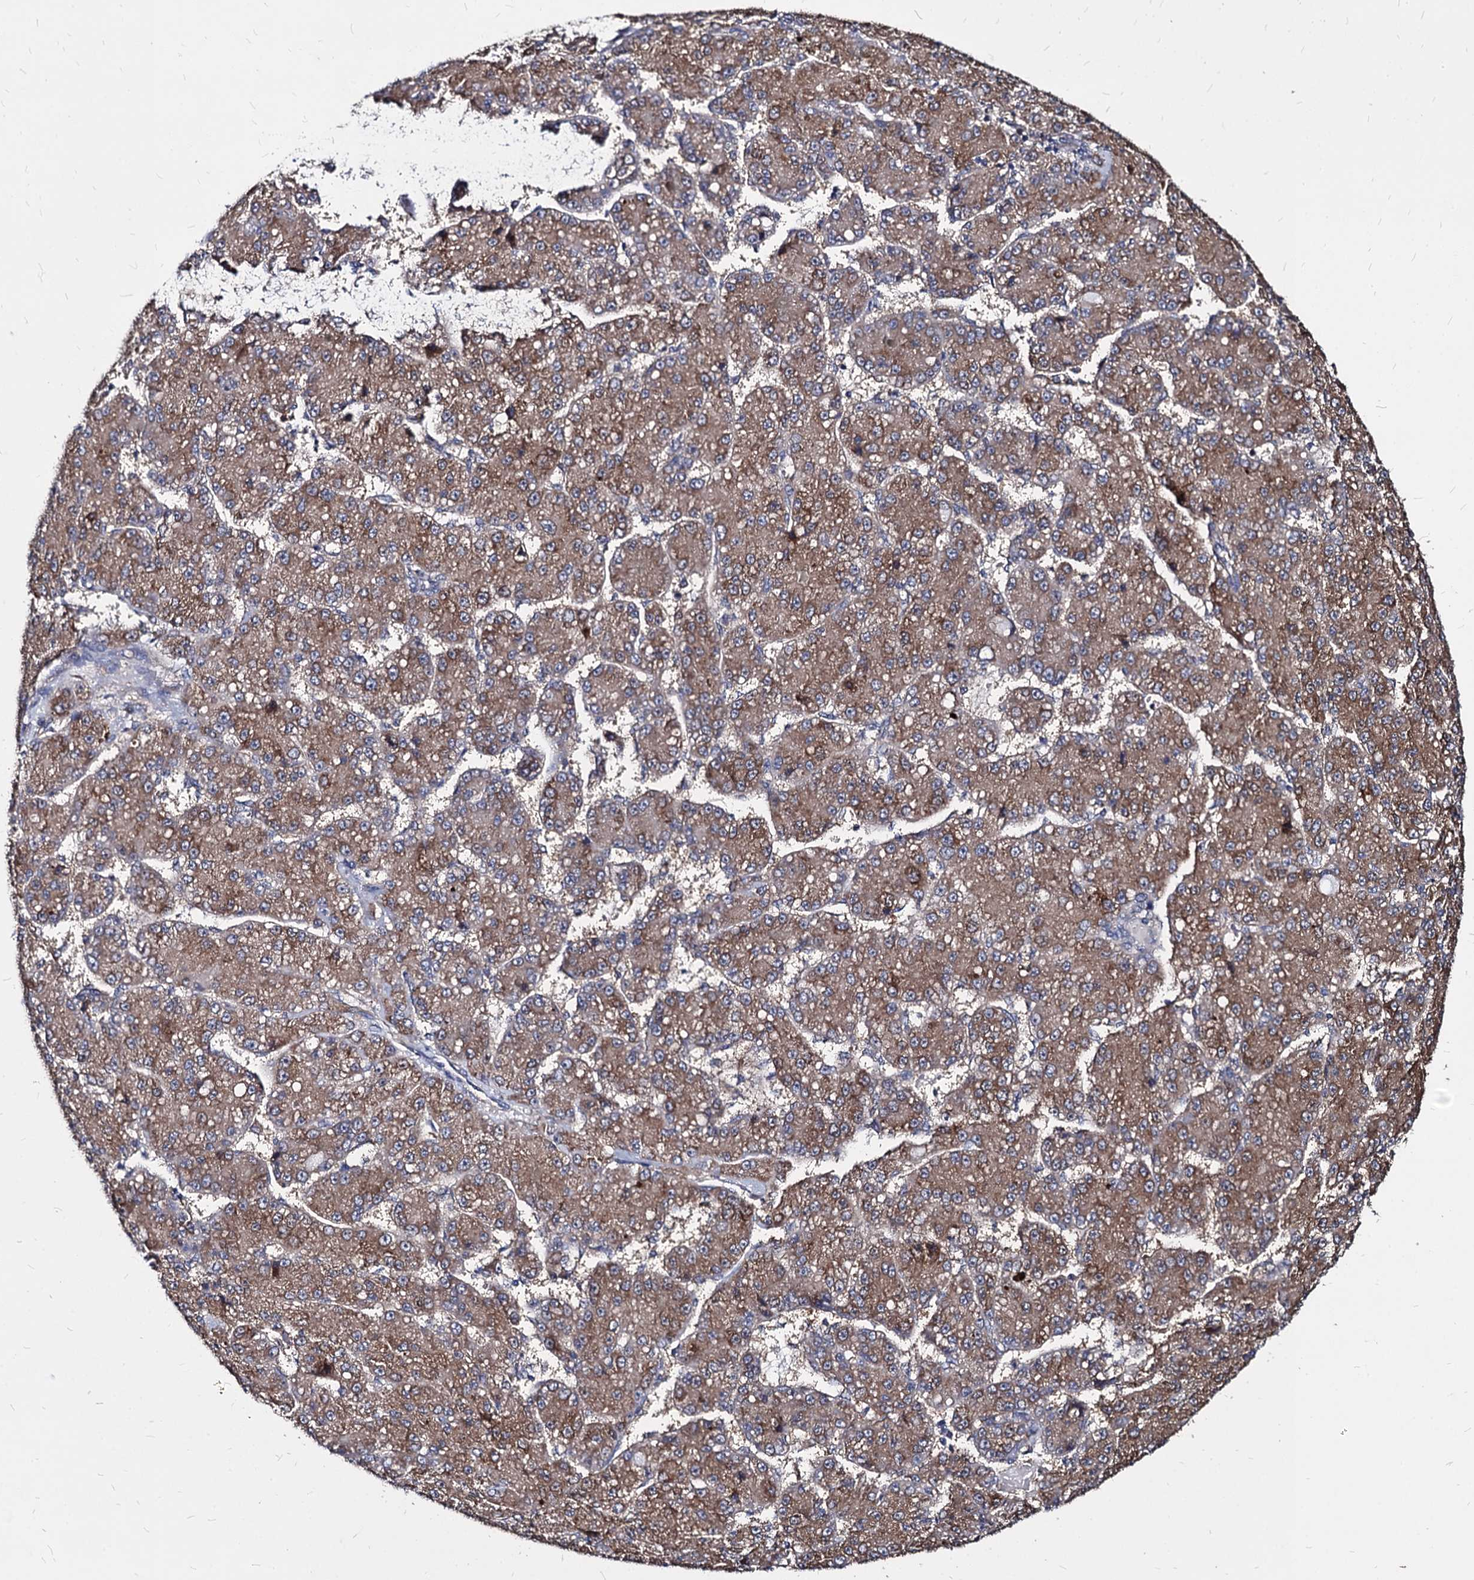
{"staining": {"intensity": "moderate", "quantity": ">75%", "location": "cytoplasmic/membranous"}, "tissue": "liver cancer", "cell_type": "Tumor cells", "image_type": "cancer", "snomed": [{"axis": "morphology", "description": "Carcinoma, Hepatocellular, NOS"}, {"axis": "topography", "description": "Liver"}], "caption": "Liver hepatocellular carcinoma stained with DAB immunohistochemistry (IHC) demonstrates medium levels of moderate cytoplasmic/membranous positivity in about >75% of tumor cells.", "gene": "NME1", "patient": {"sex": "male", "age": 67}}